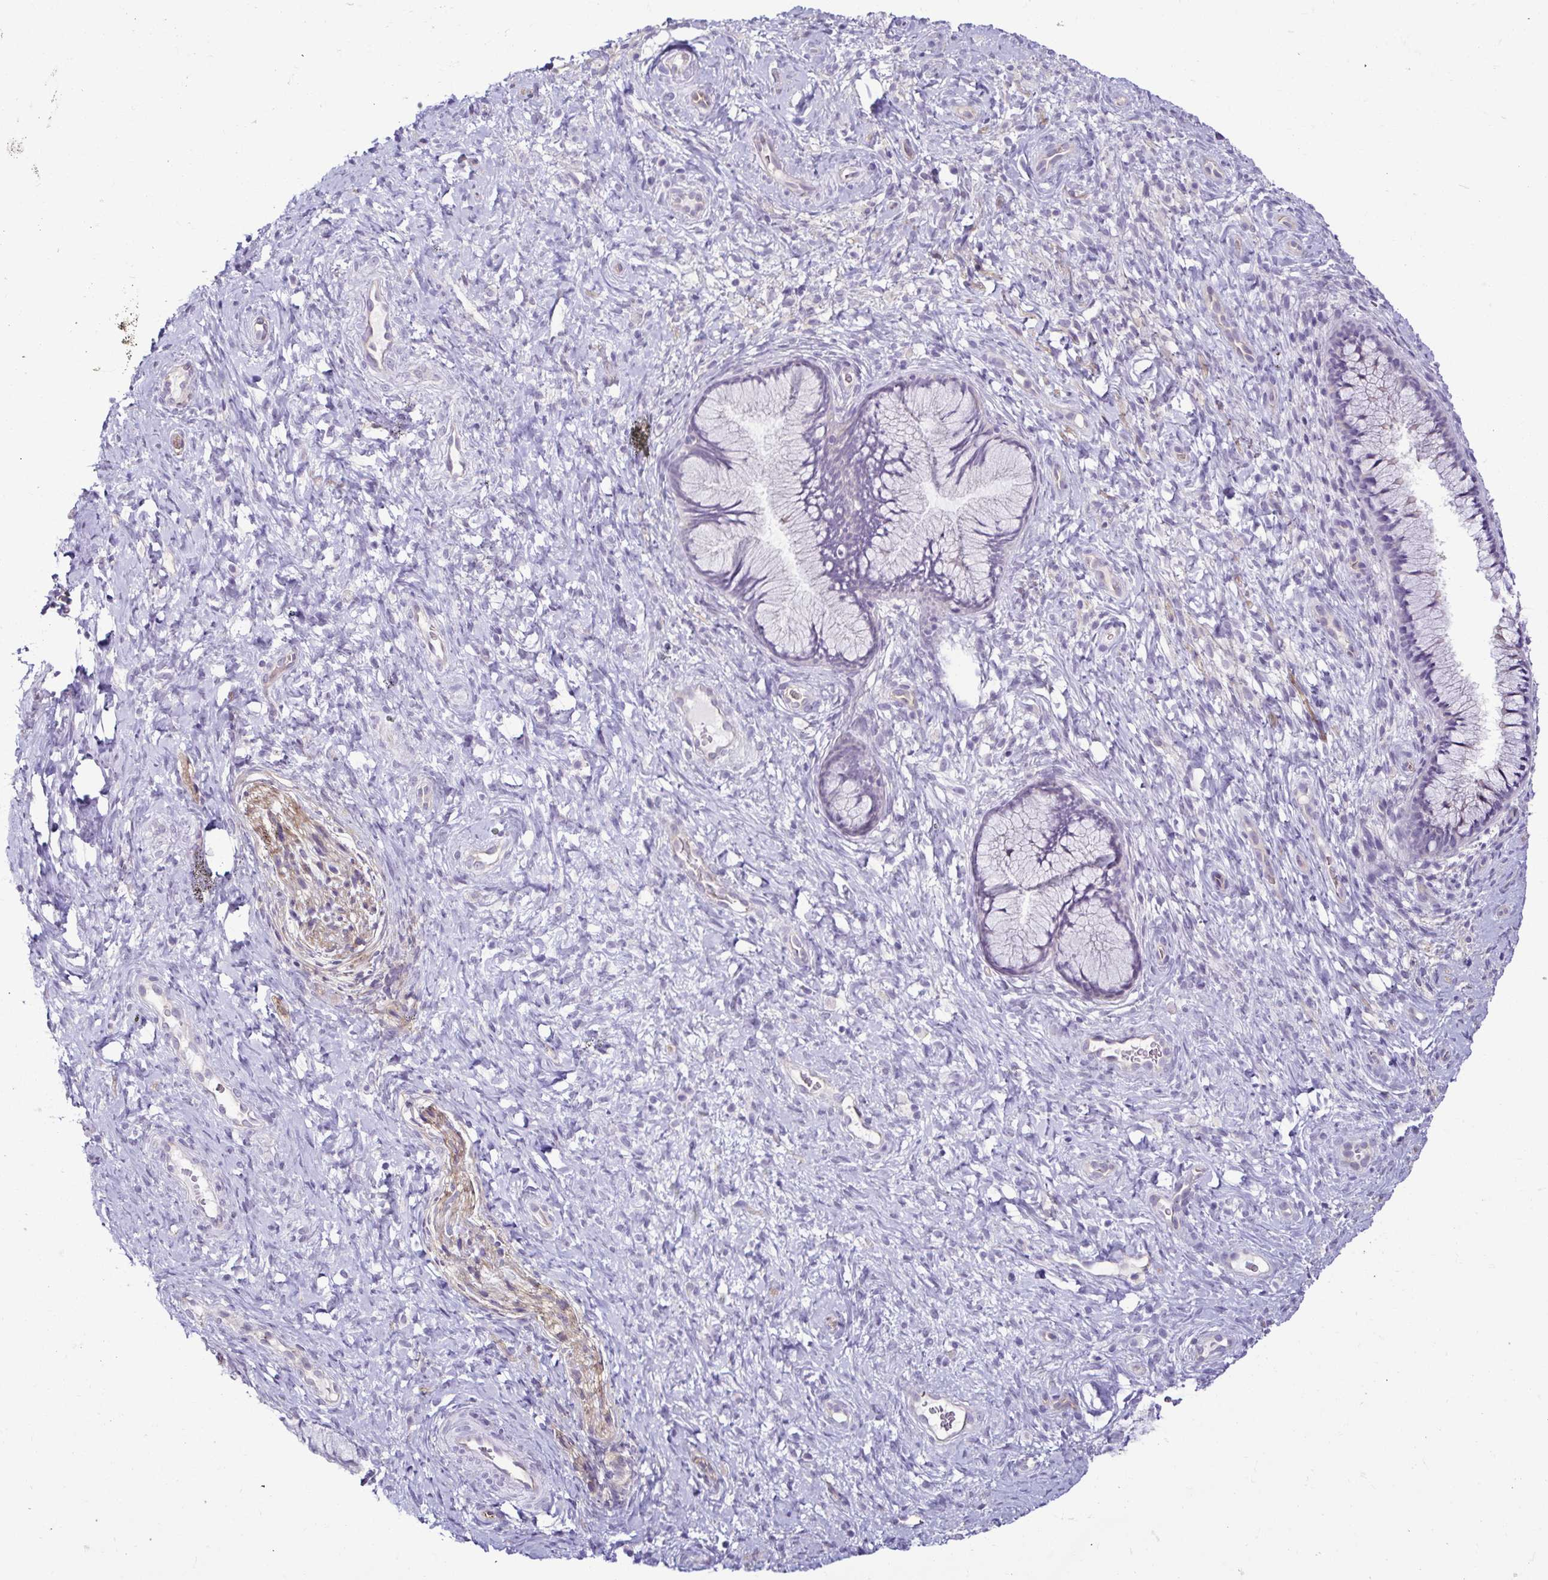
{"staining": {"intensity": "negative", "quantity": "none", "location": "none"}, "tissue": "cervix", "cell_type": "Glandular cells", "image_type": "normal", "snomed": [{"axis": "morphology", "description": "Normal tissue, NOS"}, {"axis": "topography", "description": "Cervix"}], "caption": "The photomicrograph displays no significant expression in glandular cells of cervix.", "gene": "CASP14", "patient": {"sex": "female", "age": 34}}